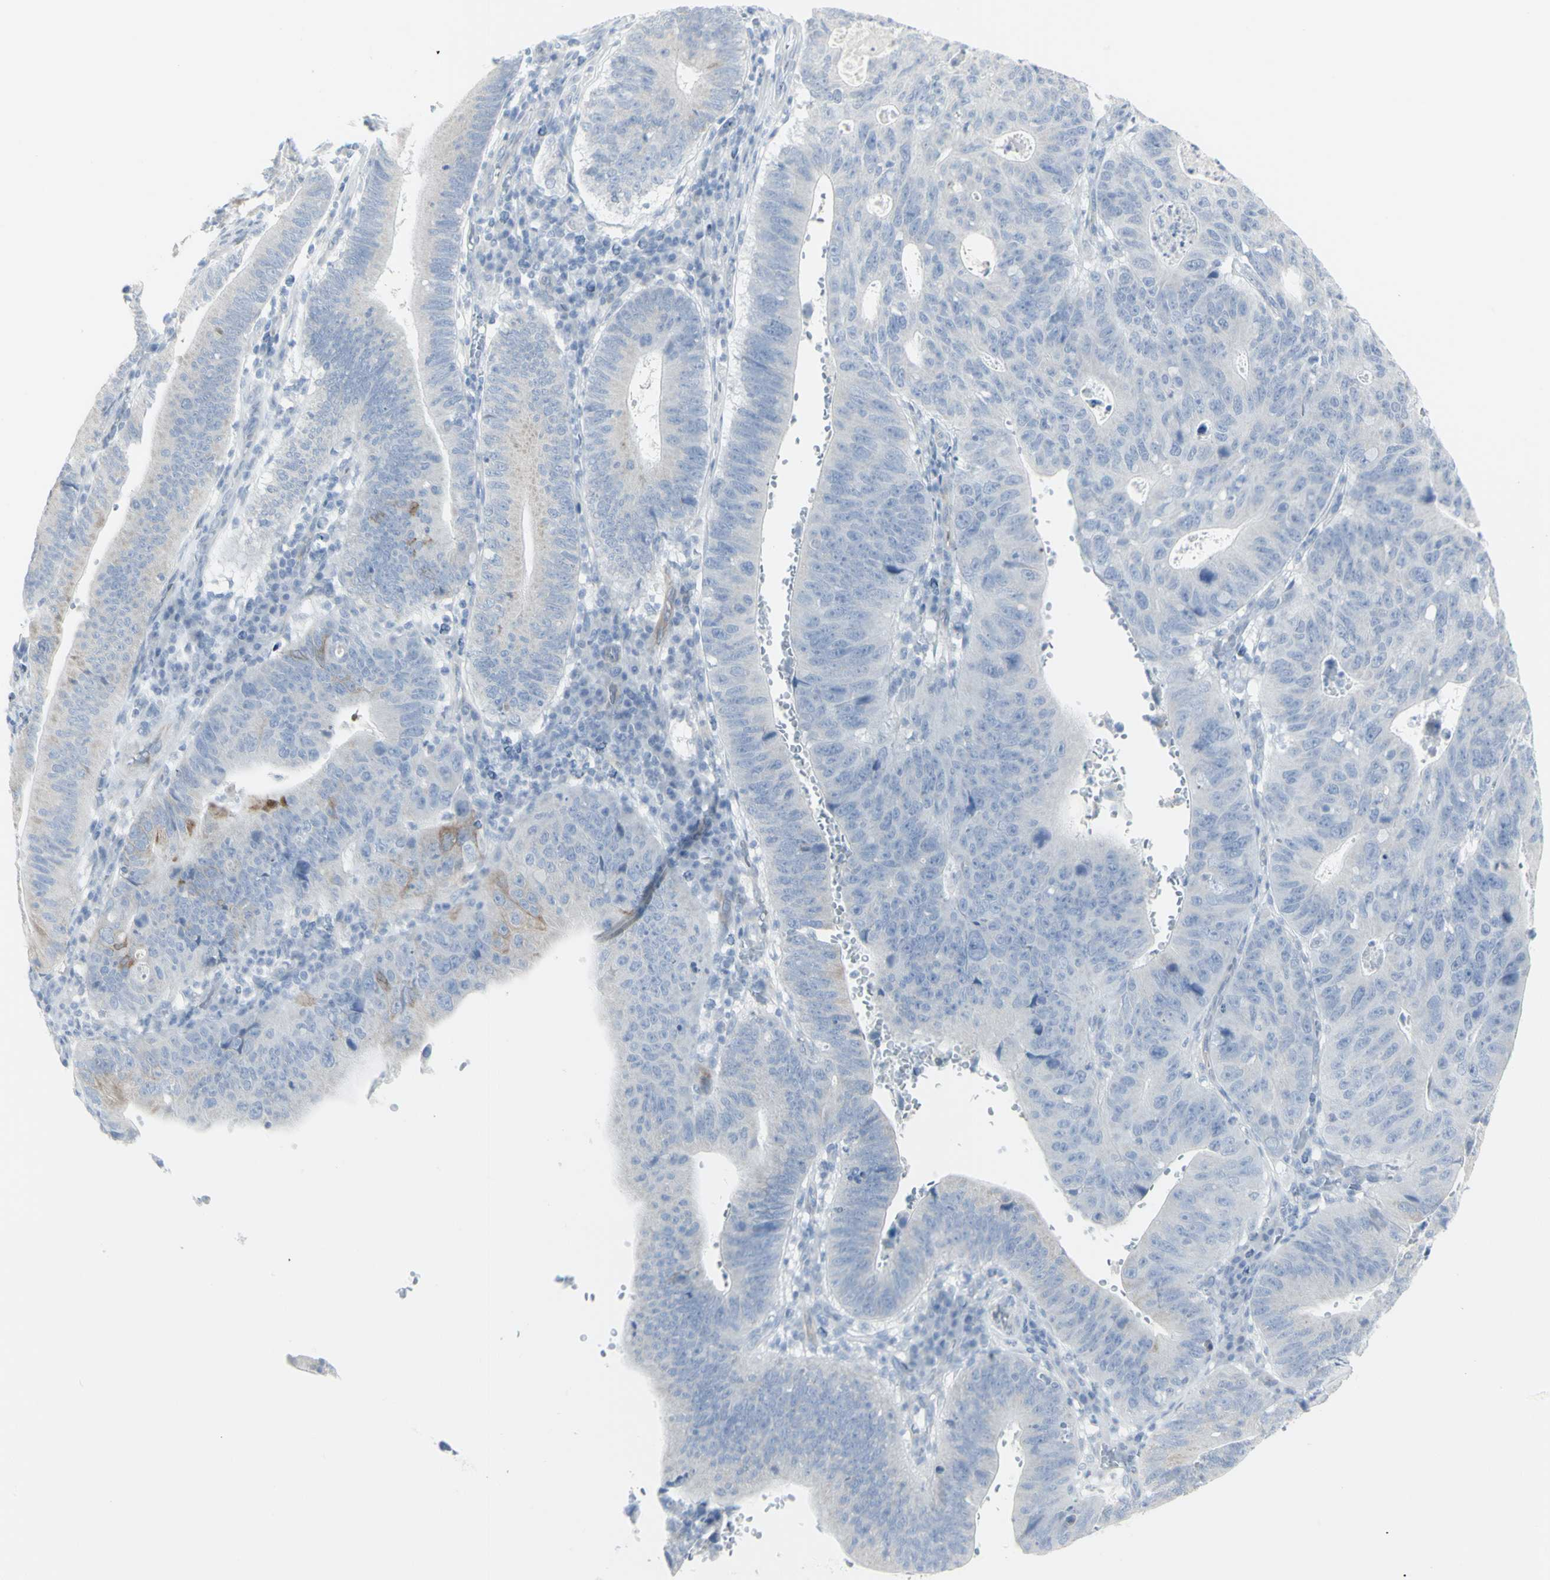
{"staining": {"intensity": "weak", "quantity": "<25%", "location": "cytoplasmic/membranous"}, "tissue": "stomach cancer", "cell_type": "Tumor cells", "image_type": "cancer", "snomed": [{"axis": "morphology", "description": "Adenocarcinoma, NOS"}, {"axis": "topography", "description": "Stomach"}], "caption": "This micrograph is of adenocarcinoma (stomach) stained with immunohistochemistry (IHC) to label a protein in brown with the nuclei are counter-stained blue. There is no staining in tumor cells.", "gene": "ENSG00000198211", "patient": {"sex": "male", "age": 59}}